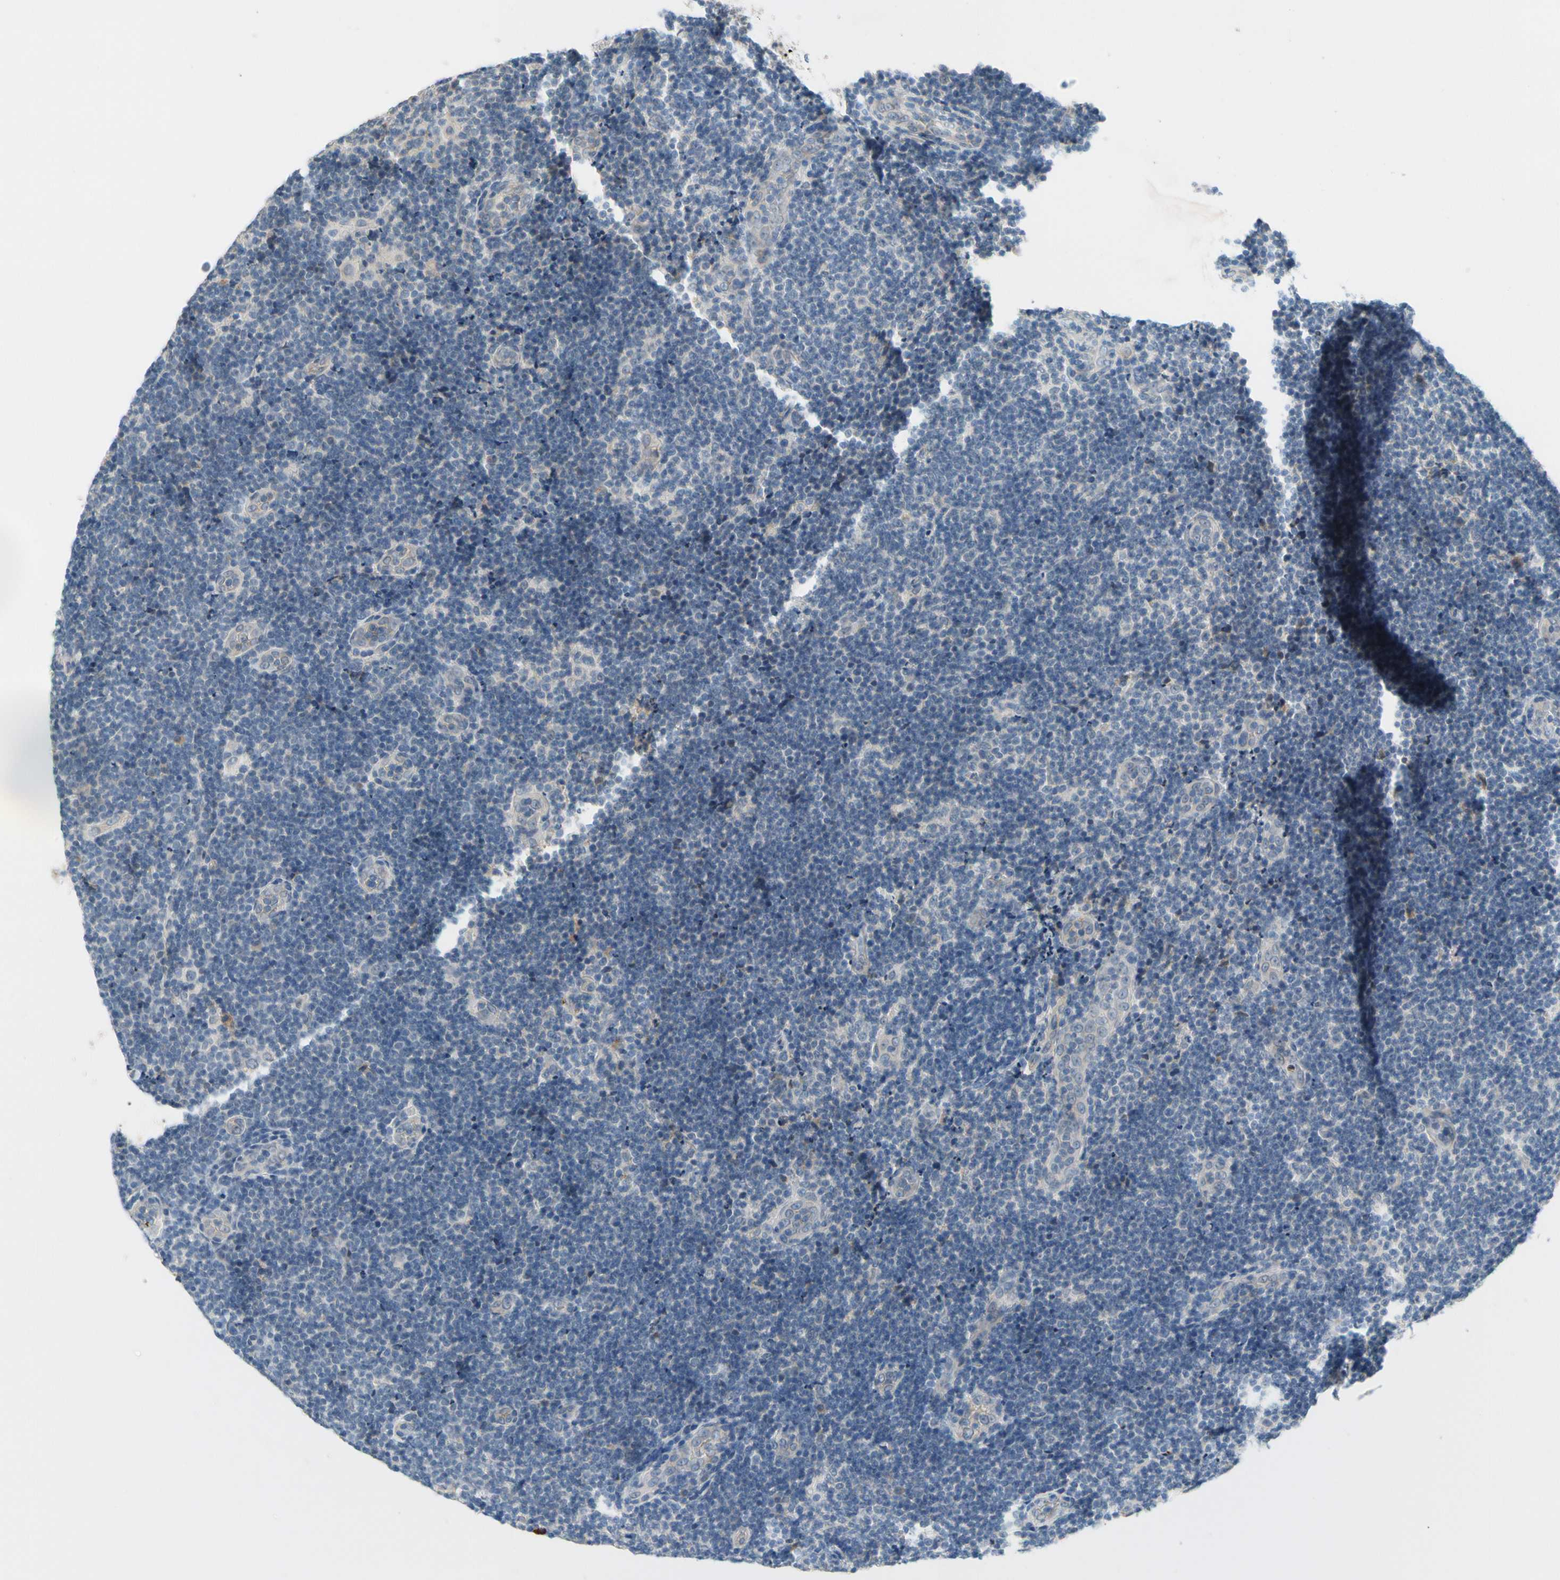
{"staining": {"intensity": "negative", "quantity": "none", "location": "none"}, "tissue": "lymphoma", "cell_type": "Tumor cells", "image_type": "cancer", "snomed": [{"axis": "morphology", "description": "Malignant lymphoma, non-Hodgkin's type, Low grade"}, {"axis": "topography", "description": "Lymph node"}], "caption": "Human lymphoma stained for a protein using immunohistochemistry (IHC) displays no staining in tumor cells.", "gene": "CNDP1", "patient": {"sex": "male", "age": 83}}